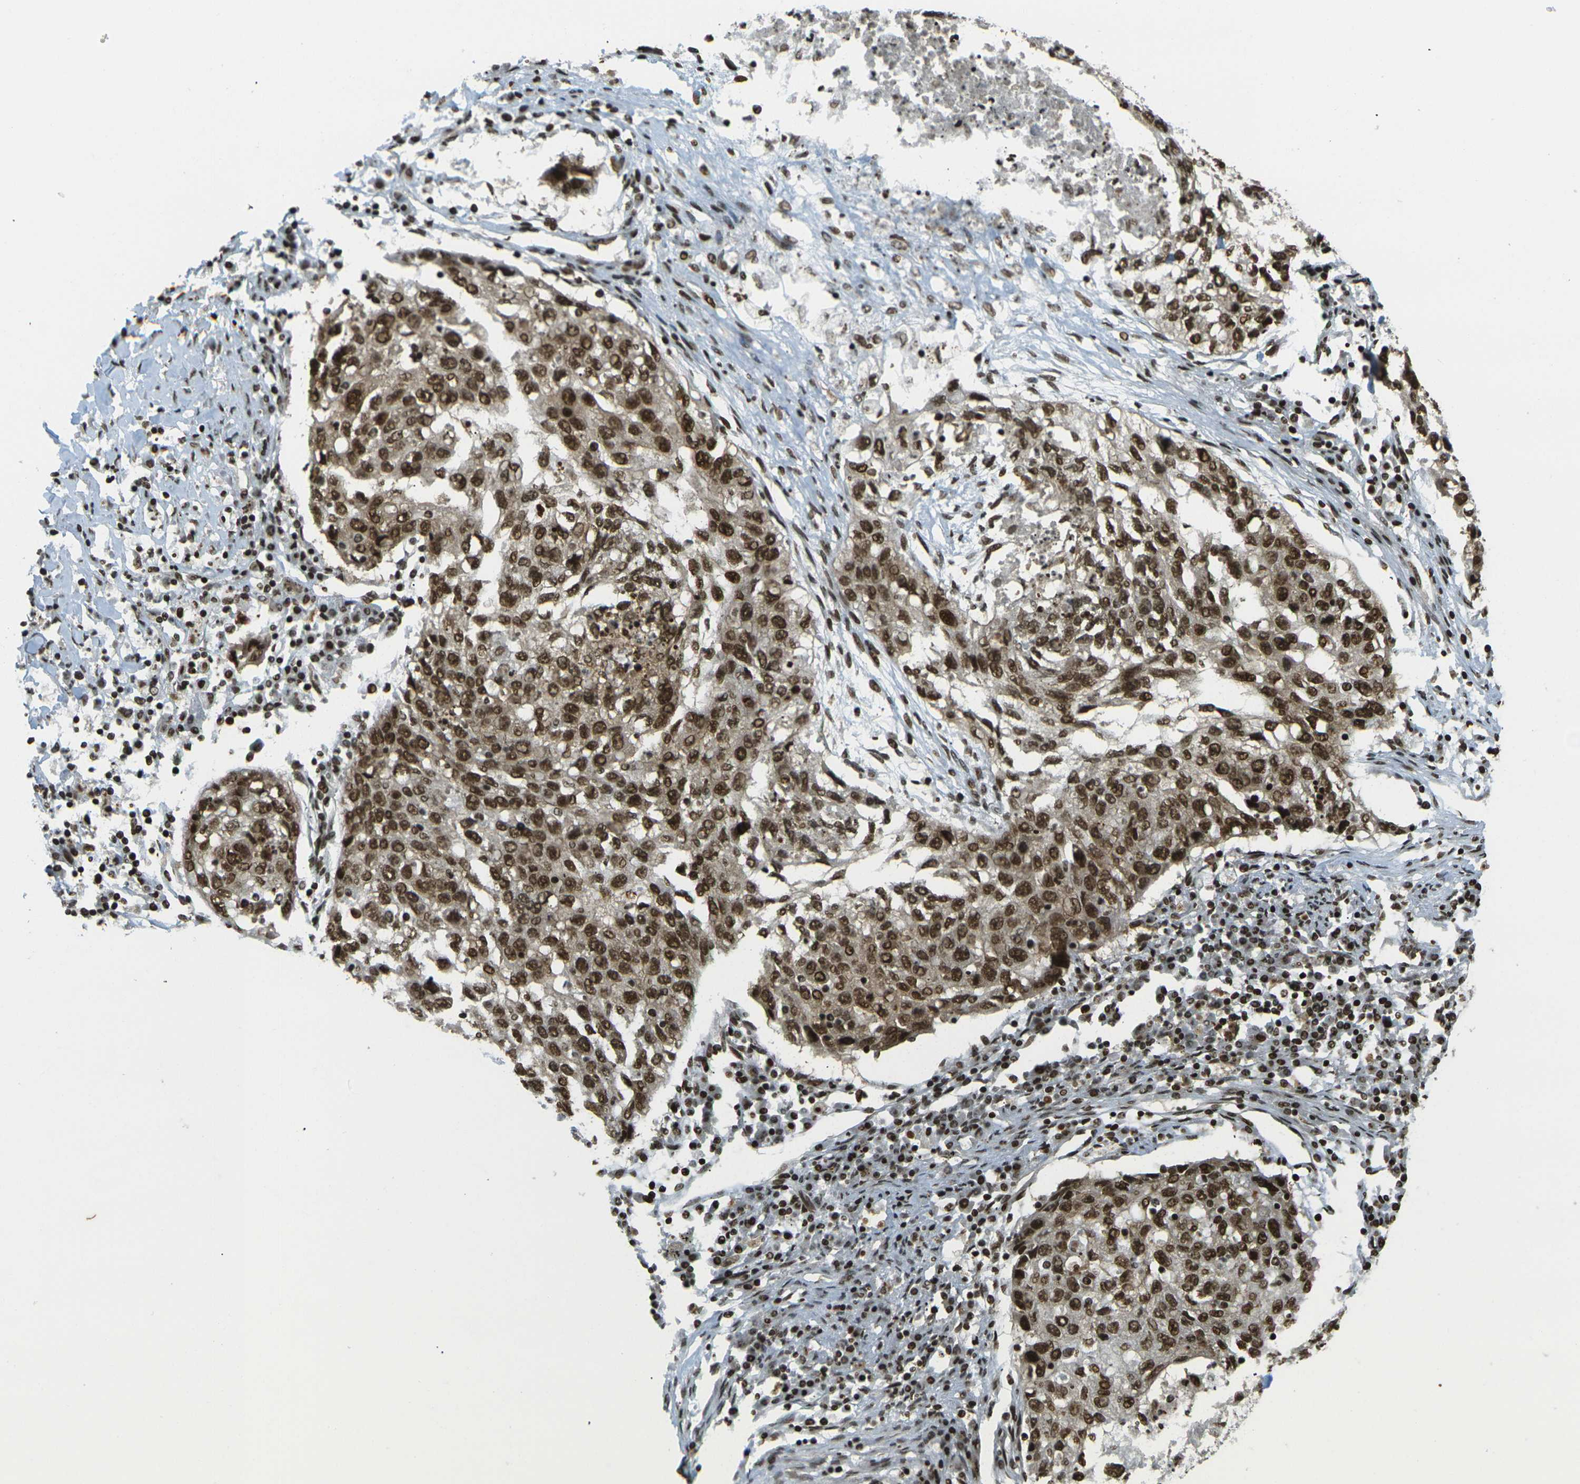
{"staining": {"intensity": "strong", "quantity": ">75%", "location": "cytoplasmic/membranous,nuclear"}, "tissue": "lung cancer", "cell_type": "Tumor cells", "image_type": "cancer", "snomed": [{"axis": "morphology", "description": "Squamous cell carcinoma, NOS"}, {"axis": "topography", "description": "Lung"}], "caption": "Squamous cell carcinoma (lung) stained with a protein marker demonstrates strong staining in tumor cells.", "gene": "RUVBL2", "patient": {"sex": "female", "age": 63}}